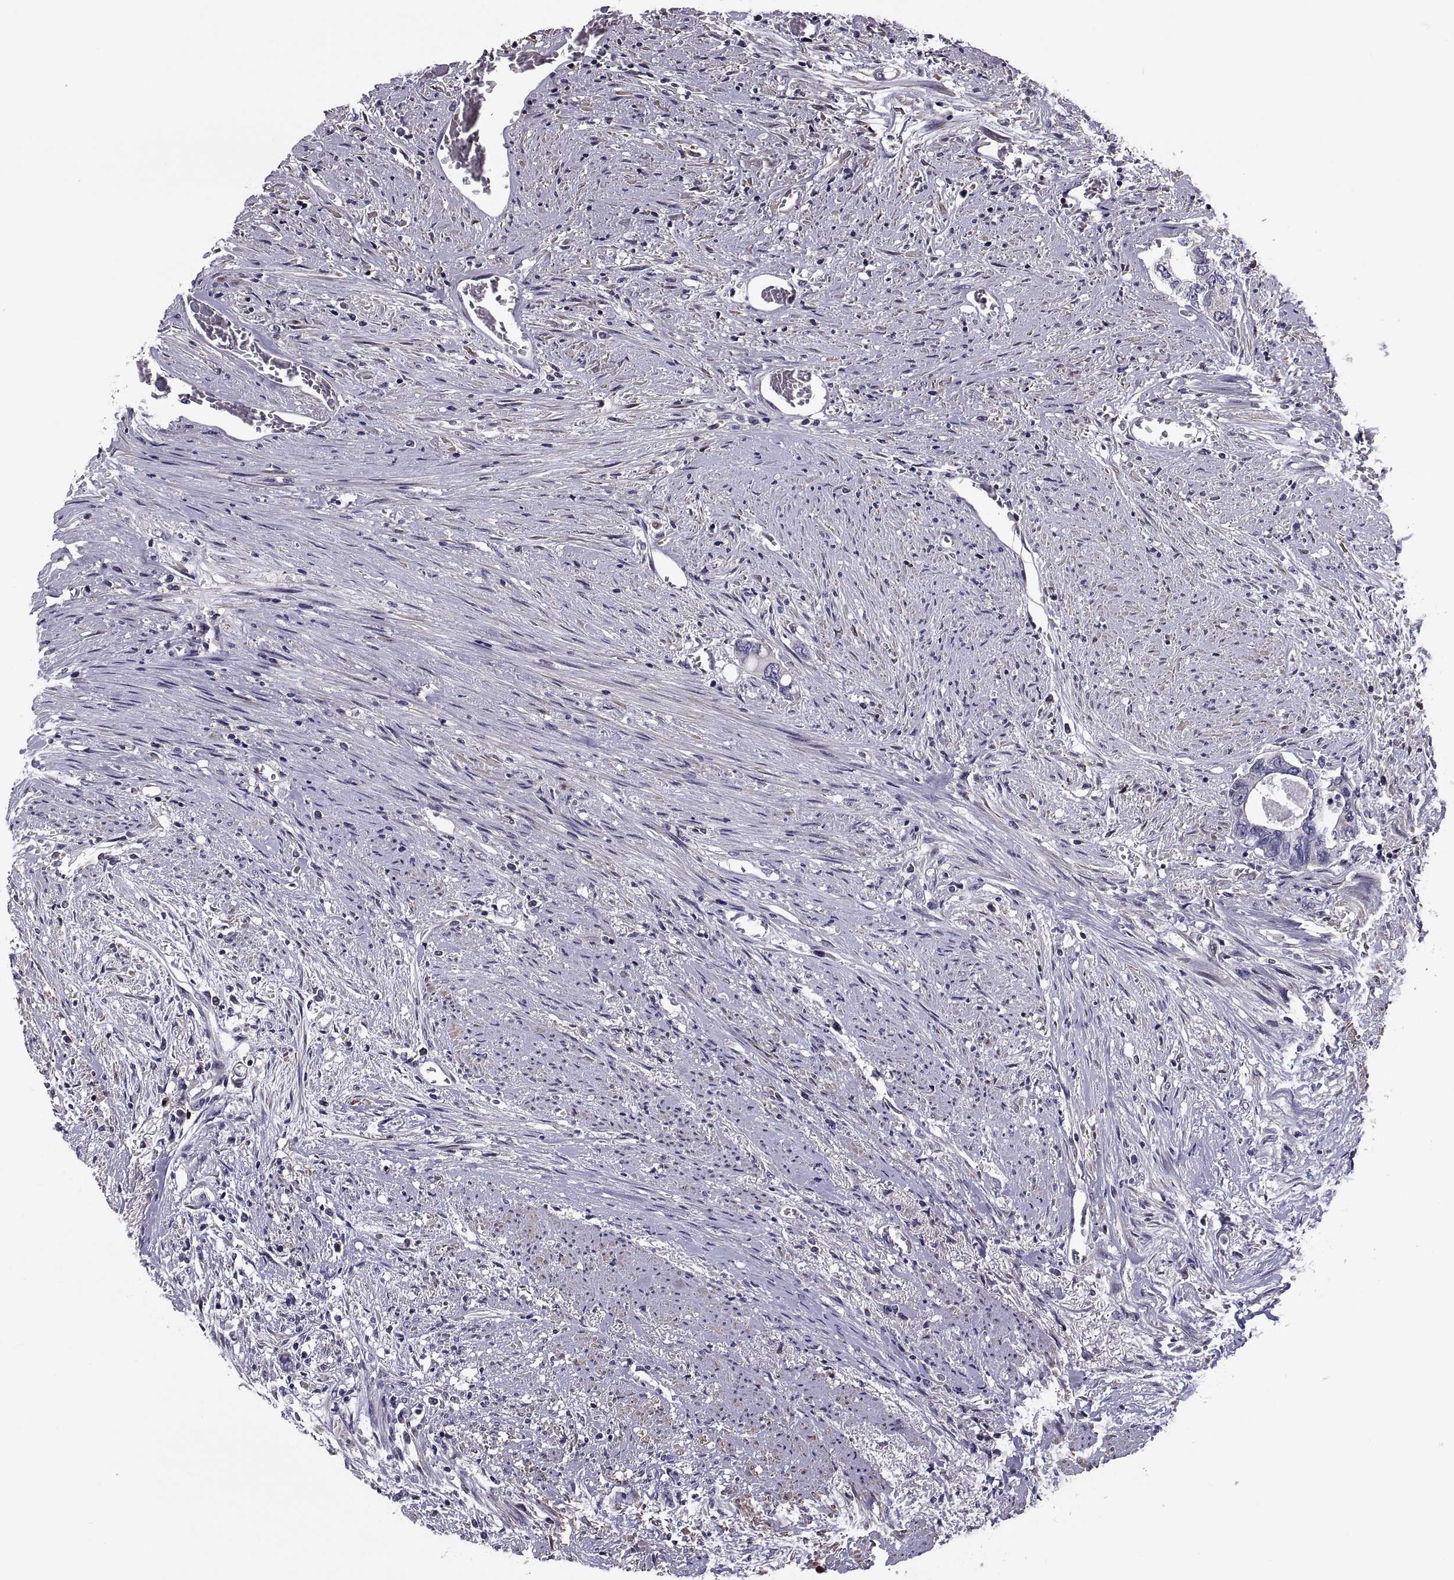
{"staining": {"intensity": "negative", "quantity": "none", "location": "none"}, "tissue": "colorectal cancer", "cell_type": "Tumor cells", "image_type": "cancer", "snomed": [{"axis": "morphology", "description": "Adenocarcinoma, NOS"}, {"axis": "topography", "description": "Rectum"}], "caption": "A high-resolution histopathology image shows immunohistochemistry staining of colorectal adenocarcinoma, which displays no significant staining in tumor cells. (Immunohistochemistry, brightfield microscopy, high magnification).", "gene": "ANO1", "patient": {"sex": "male", "age": 59}}